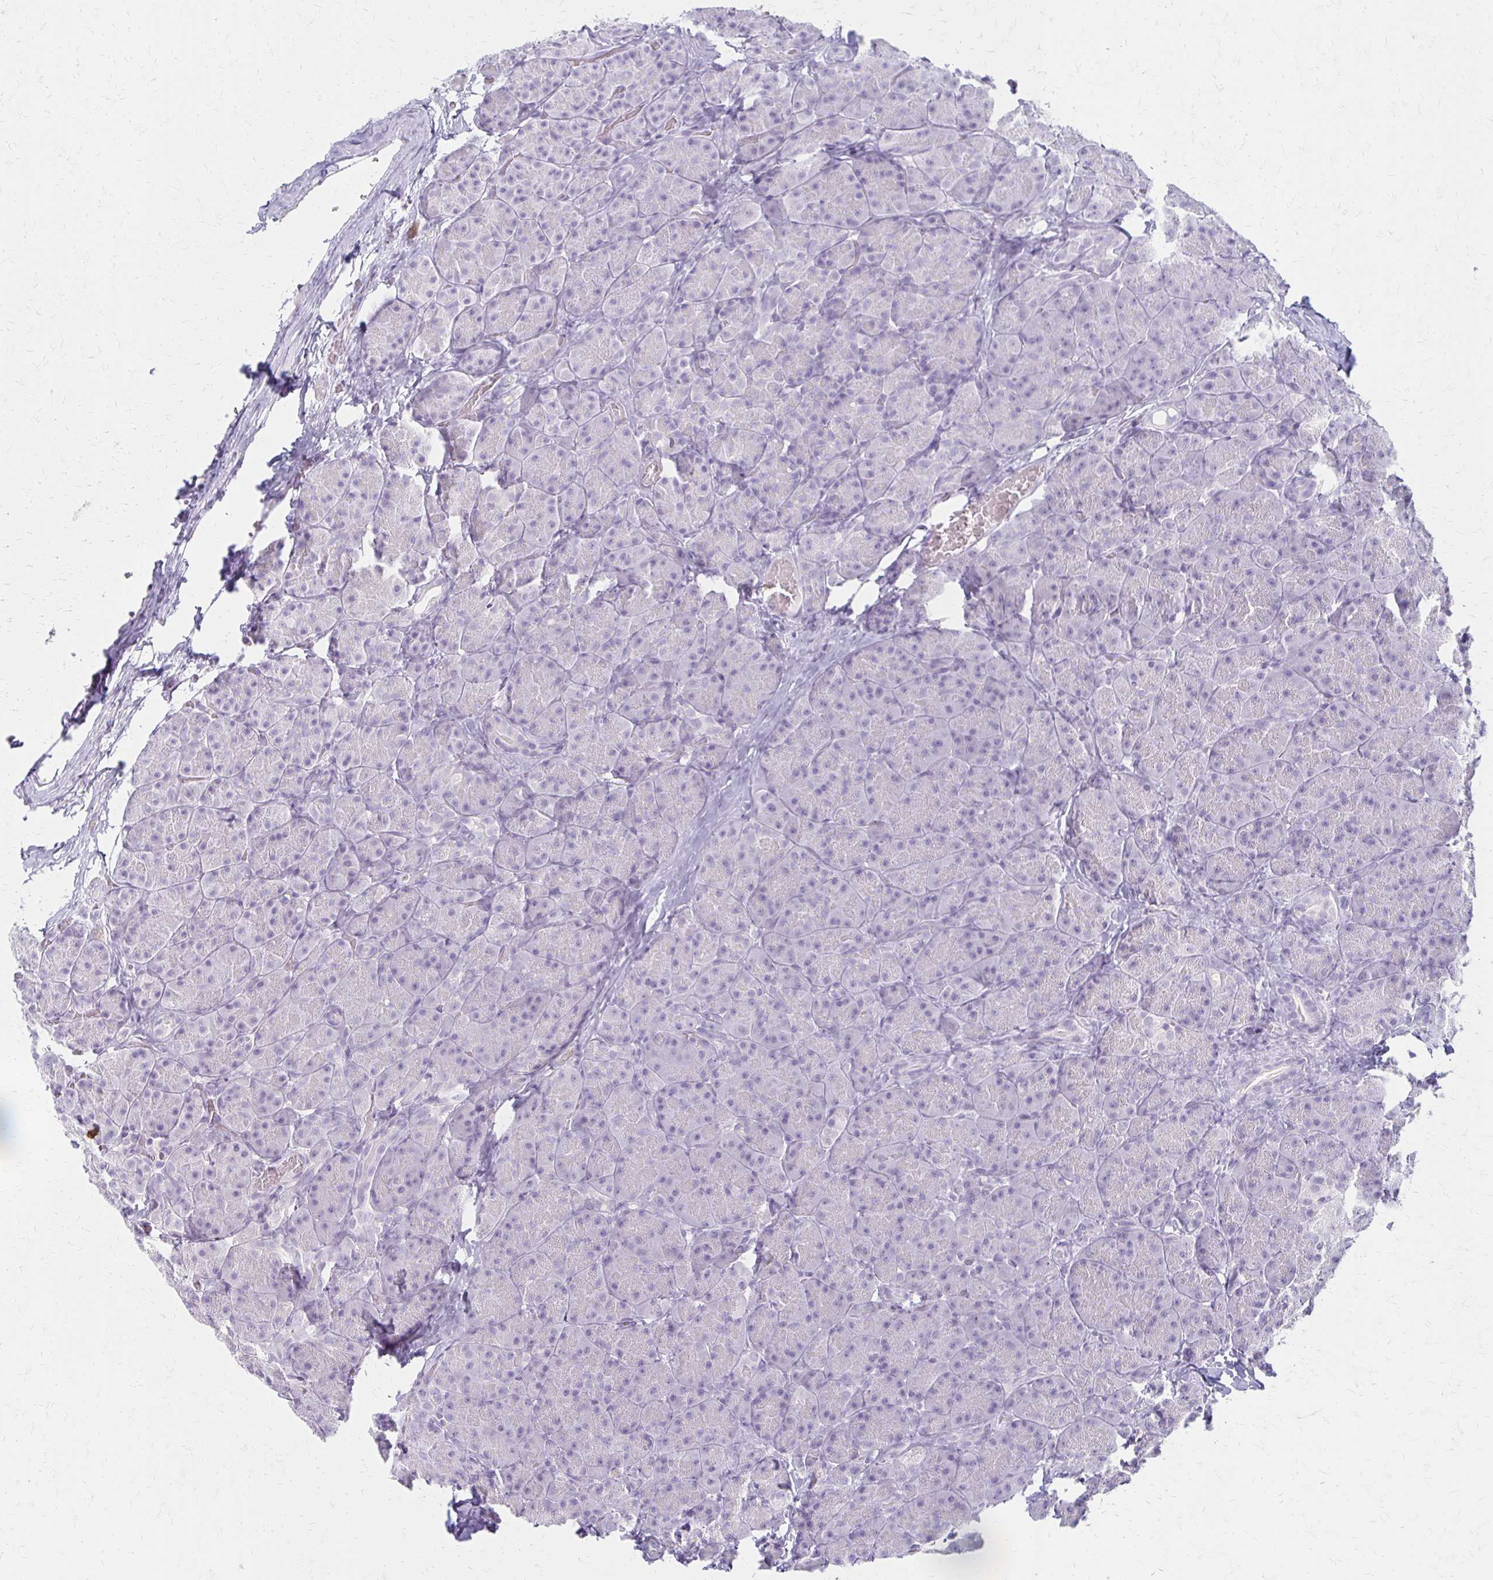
{"staining": {"intensity": "negative", "quantity": "none", "location": "none"}, "tissue": "pancreas", "cell_type": "Exocrine glandular cells", "image_type": "normal", "snomed": [{"axis": "morphology", "description": "Normal tissue, NOS"}, {"axis": "topography", "description": "Pancreas"}], "caption": "An IHC photomicrograph of benign pancreas is shown. There is no staining in exocrine glandular cells of pancreas.", "gene": "IVL", "patient": {"sex": "male", "age": 57}}